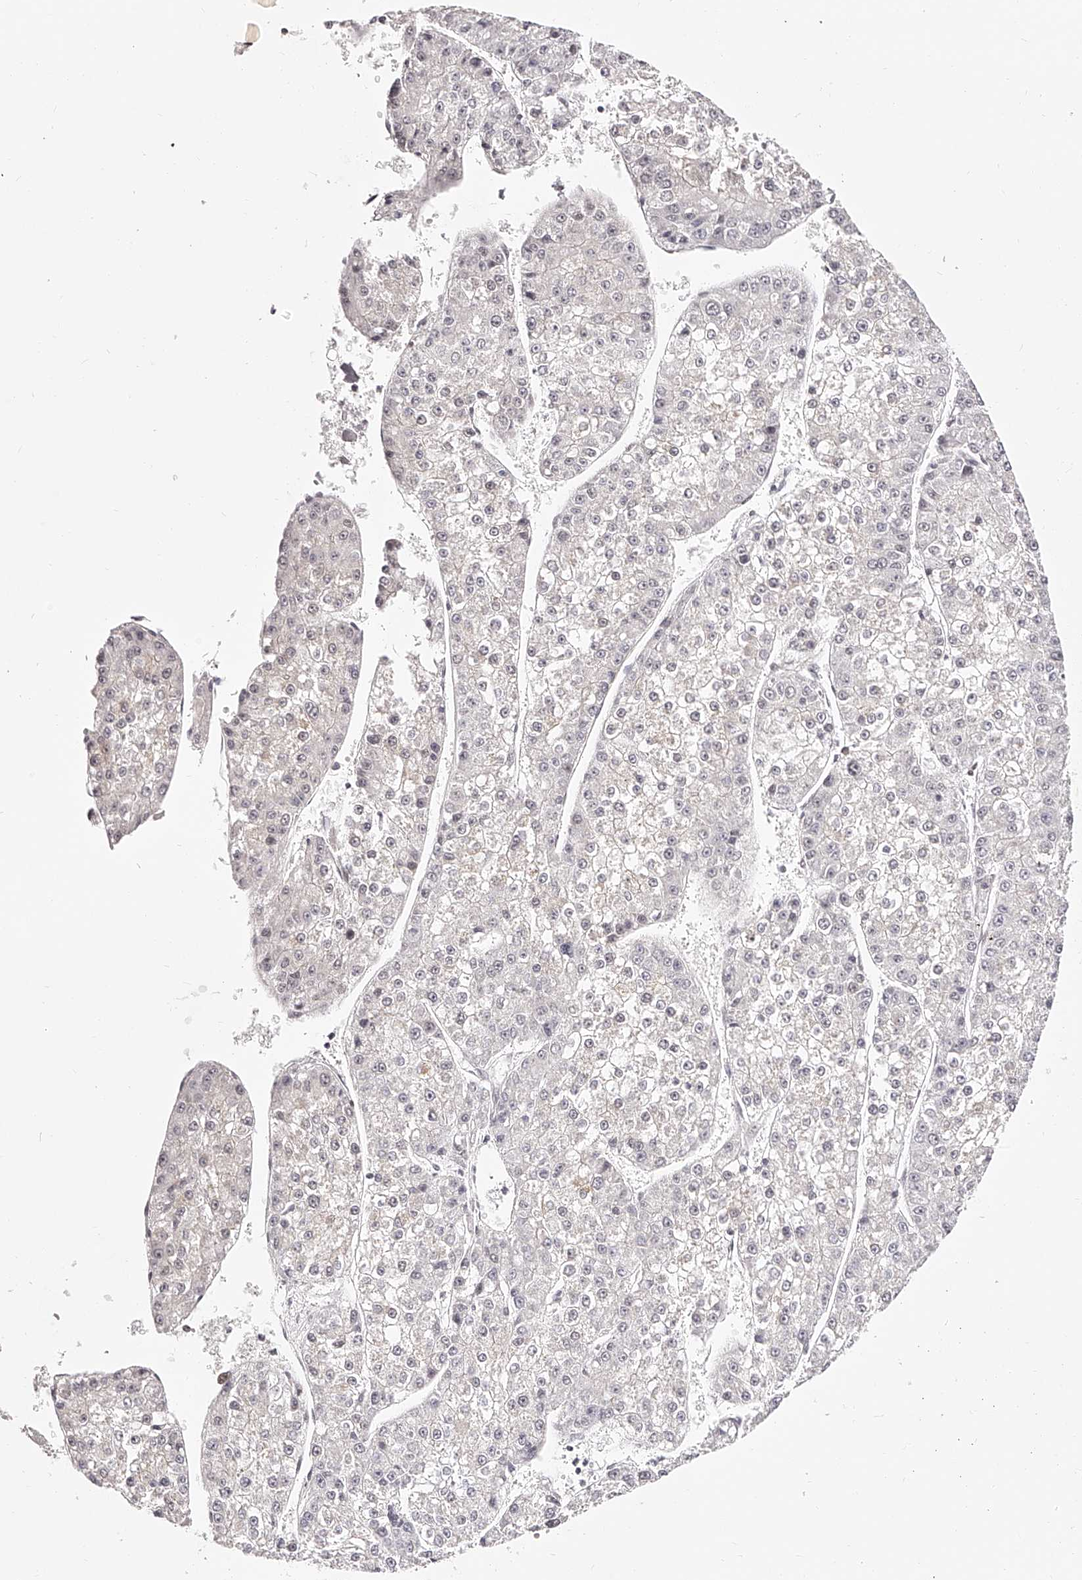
{"staining": {"intensity": "negative", "quantity": "none", "location": "none"}, "tissue": "liver cancer", "cell_type": "Tumor cells", "image_type": "cancer", "snomed": [{"axis": "morphology", "description": "Carcinoma, Hepatocellular, NOS"}, {"axis": "topography", "description": "Liver"}], "caption": "Immunohistochemistry histopathology image of neoplastic tissue: liver cancer (hepatocellular carcinoma) stained with DAB (3,3'-diaminobenzidine) shows no significant protein expression in tumor cells. (Immunohistochemistry, brightfield microscopy, high magnification).", "gene": "USF3", "patient": {"sex": "female", "age": 73}}